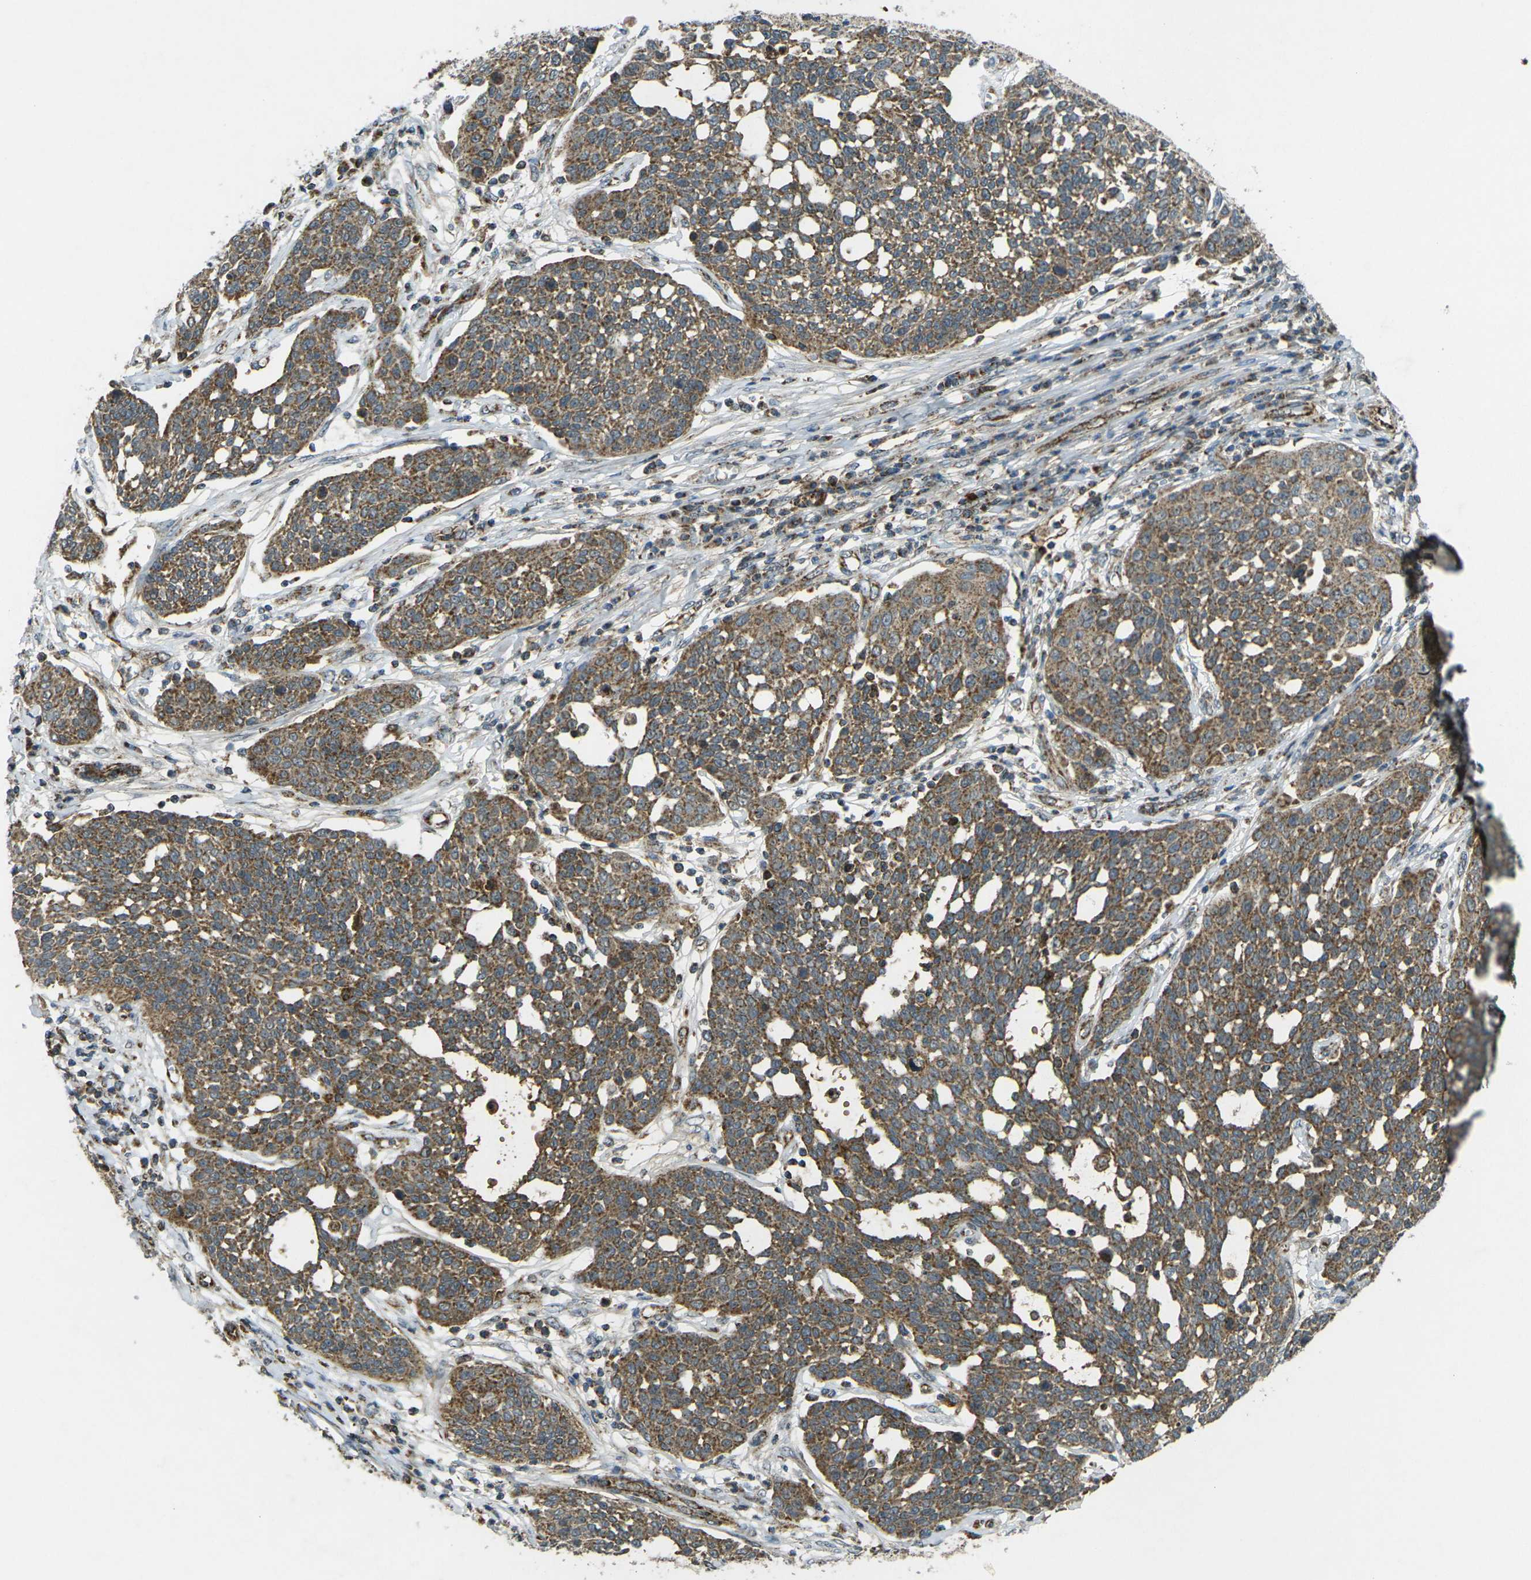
{"staining": {"intensity": "moderate", "quantity": ">75%", "location": "cytoplasmic/membranous"}, "tissue": "cervical cancer", "cell_type": "Tumor cells", "image_type": "cancer", "snomed": [{"axis": "morphology", "description": "Squamous cell carcinoma, NOS"}, {"axis": "topography", "description": "Cervix"}], "caption": "High-power microscopy captured an IHC micrograph of cervical cancer (squamous cell carcinoma), revealing moderate cytoplasmic/membranous staining in about >75% of tumor cells. The staining was performed using DAB (3,3'-diaminobenzidine), with brown indicating positive protein expression. Nuclei are stained blue with hematoxylin.", "gene": "IGF1R", "patient": {"sex": "female", "age": 34}}